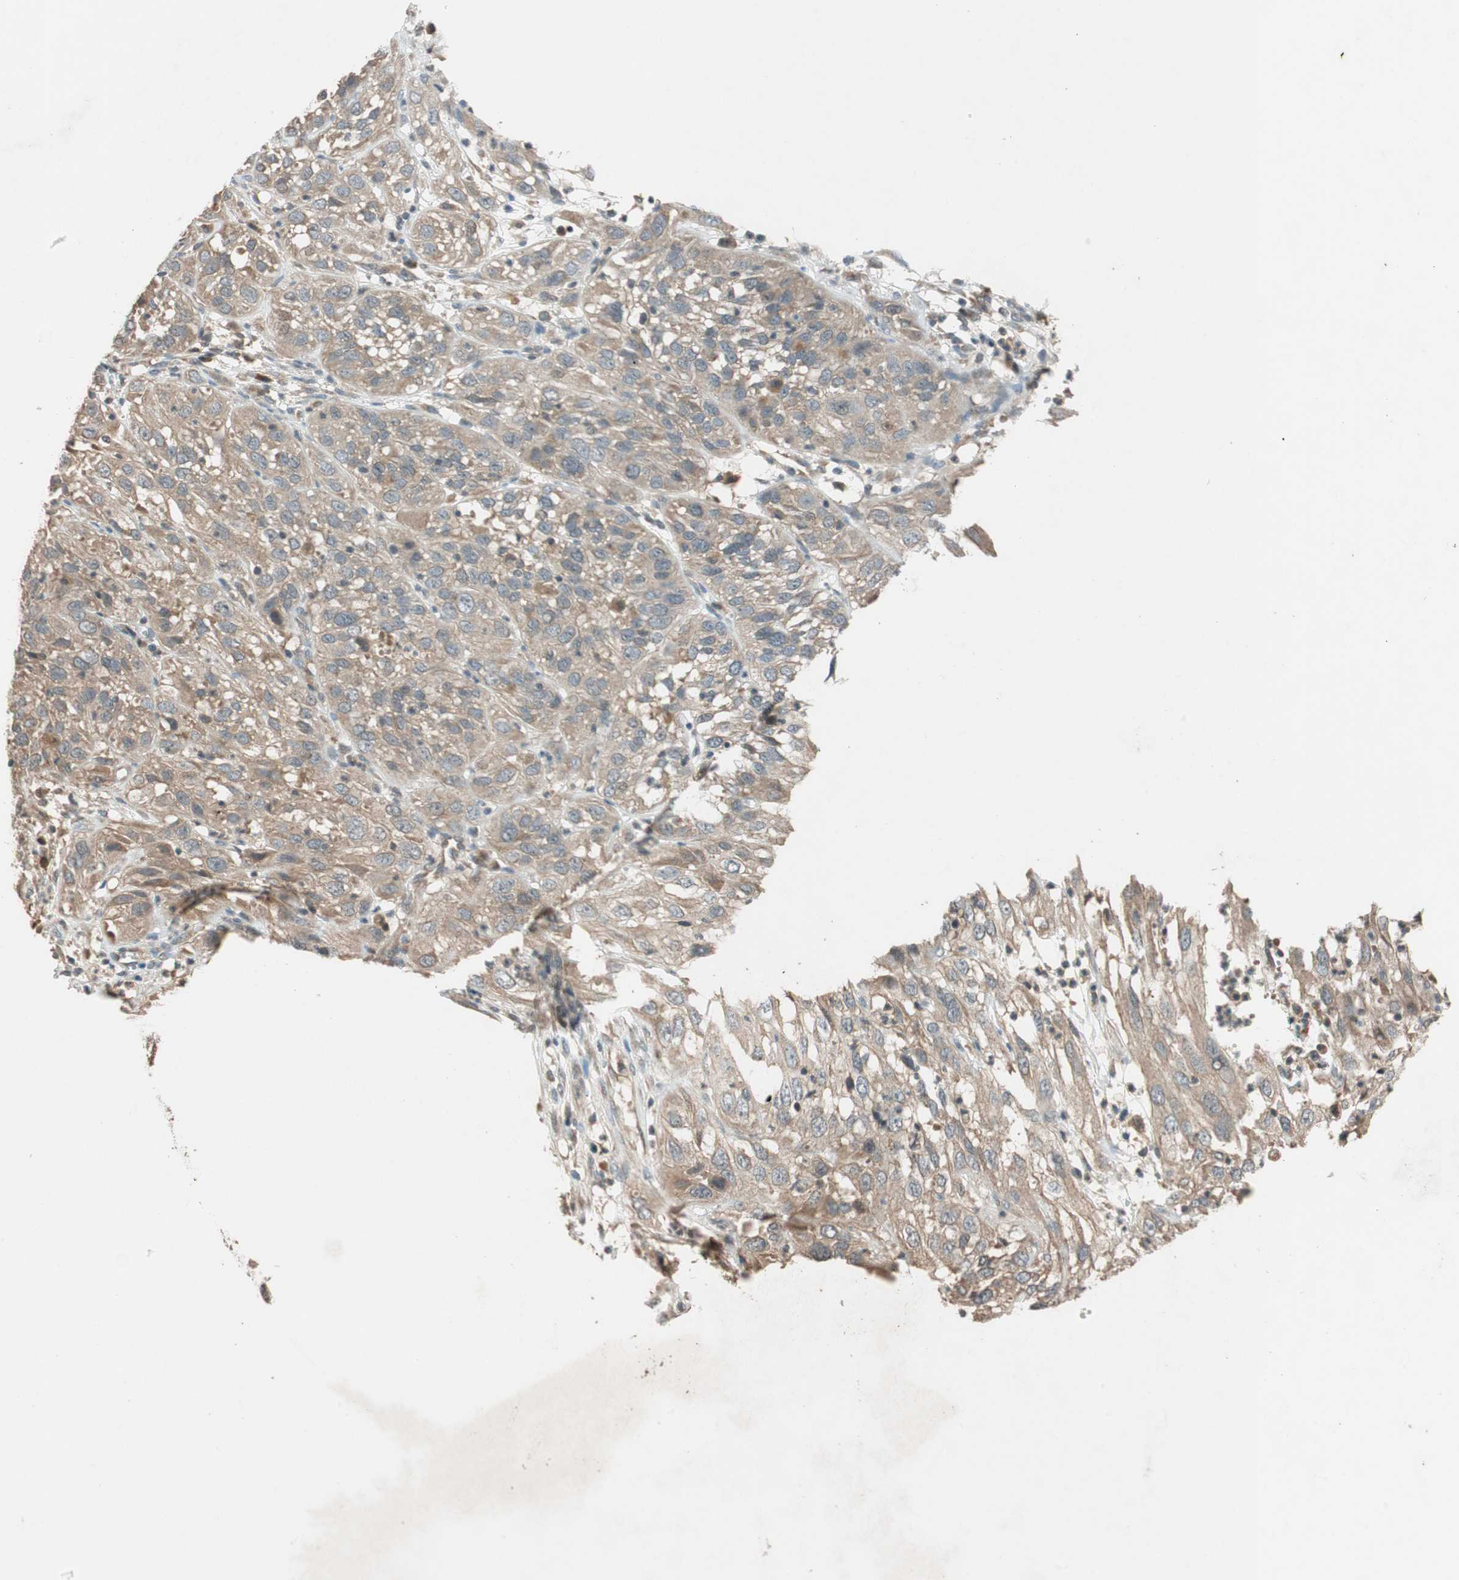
{"staining": {"intensity": "weak", "quantity": ">75%", "location": "cytoplasmic/membranous"}, "tissue": "cervical cancer", "cell_type": "Tumor cells", "image_type": "cancer", "snomed": [{"axis": "morphology", "description": "Squamous cell carcinoma, NOS"}, {"axis": "topography", "description": "Cervix"}], "caption": "The micrograph displays staining of squamous cell carcinoma (cervical), revealing weak cytoplasmic/membranous protein staining (brown color) within tumor cells. The protein of interest is stained brown, and the nuclei are stained in blue (DAB (3,3'-diaminobenzidine) IHC with brightfield microscopy, high magnification).", "gene": "GLB1", "patient": {"sex": "female", "age": 32}}